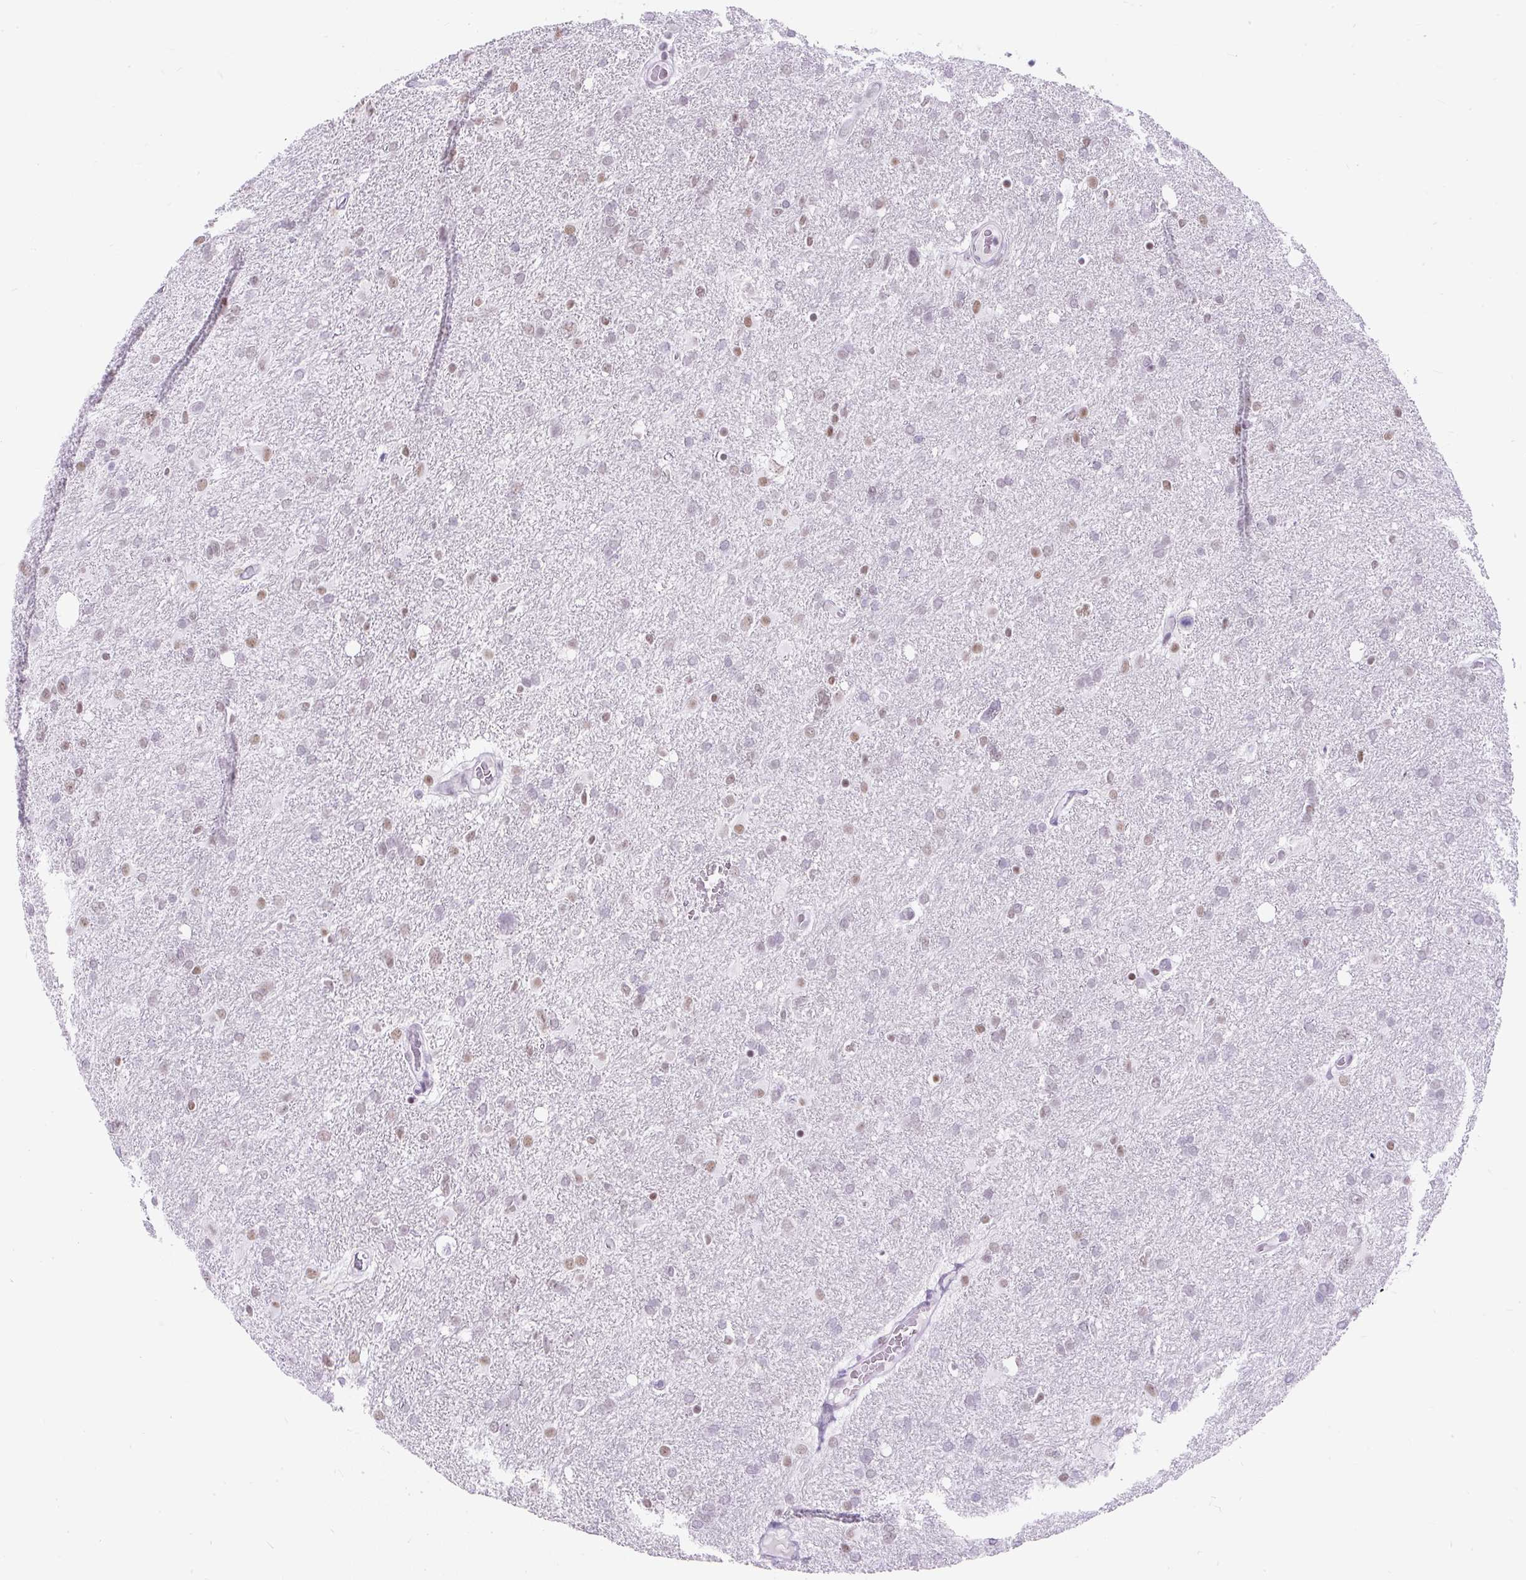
{"staining": {"intensity": "weak", "quantity": "<25%", "location": "nuclear"}, "tissue": "glioma", "cell_type": "Tumor cells", "image_type": "cancer", "snomed": [{"axis": "morphology", "description": "Glioma, malignant, High grade"}, {"axis": "topography", "description": "Brain"}], "caption": "Glioma was stained to show a protein in brown. There is no significant positivity in tumor cells. (DAB (3,3'-diaminobenzidine) immunohistochemistry (IHC) visualized using brightfield microscopy, high magnification).", "gene": "PLCXD2", "patient": {"sex": "male", "age": 61}}